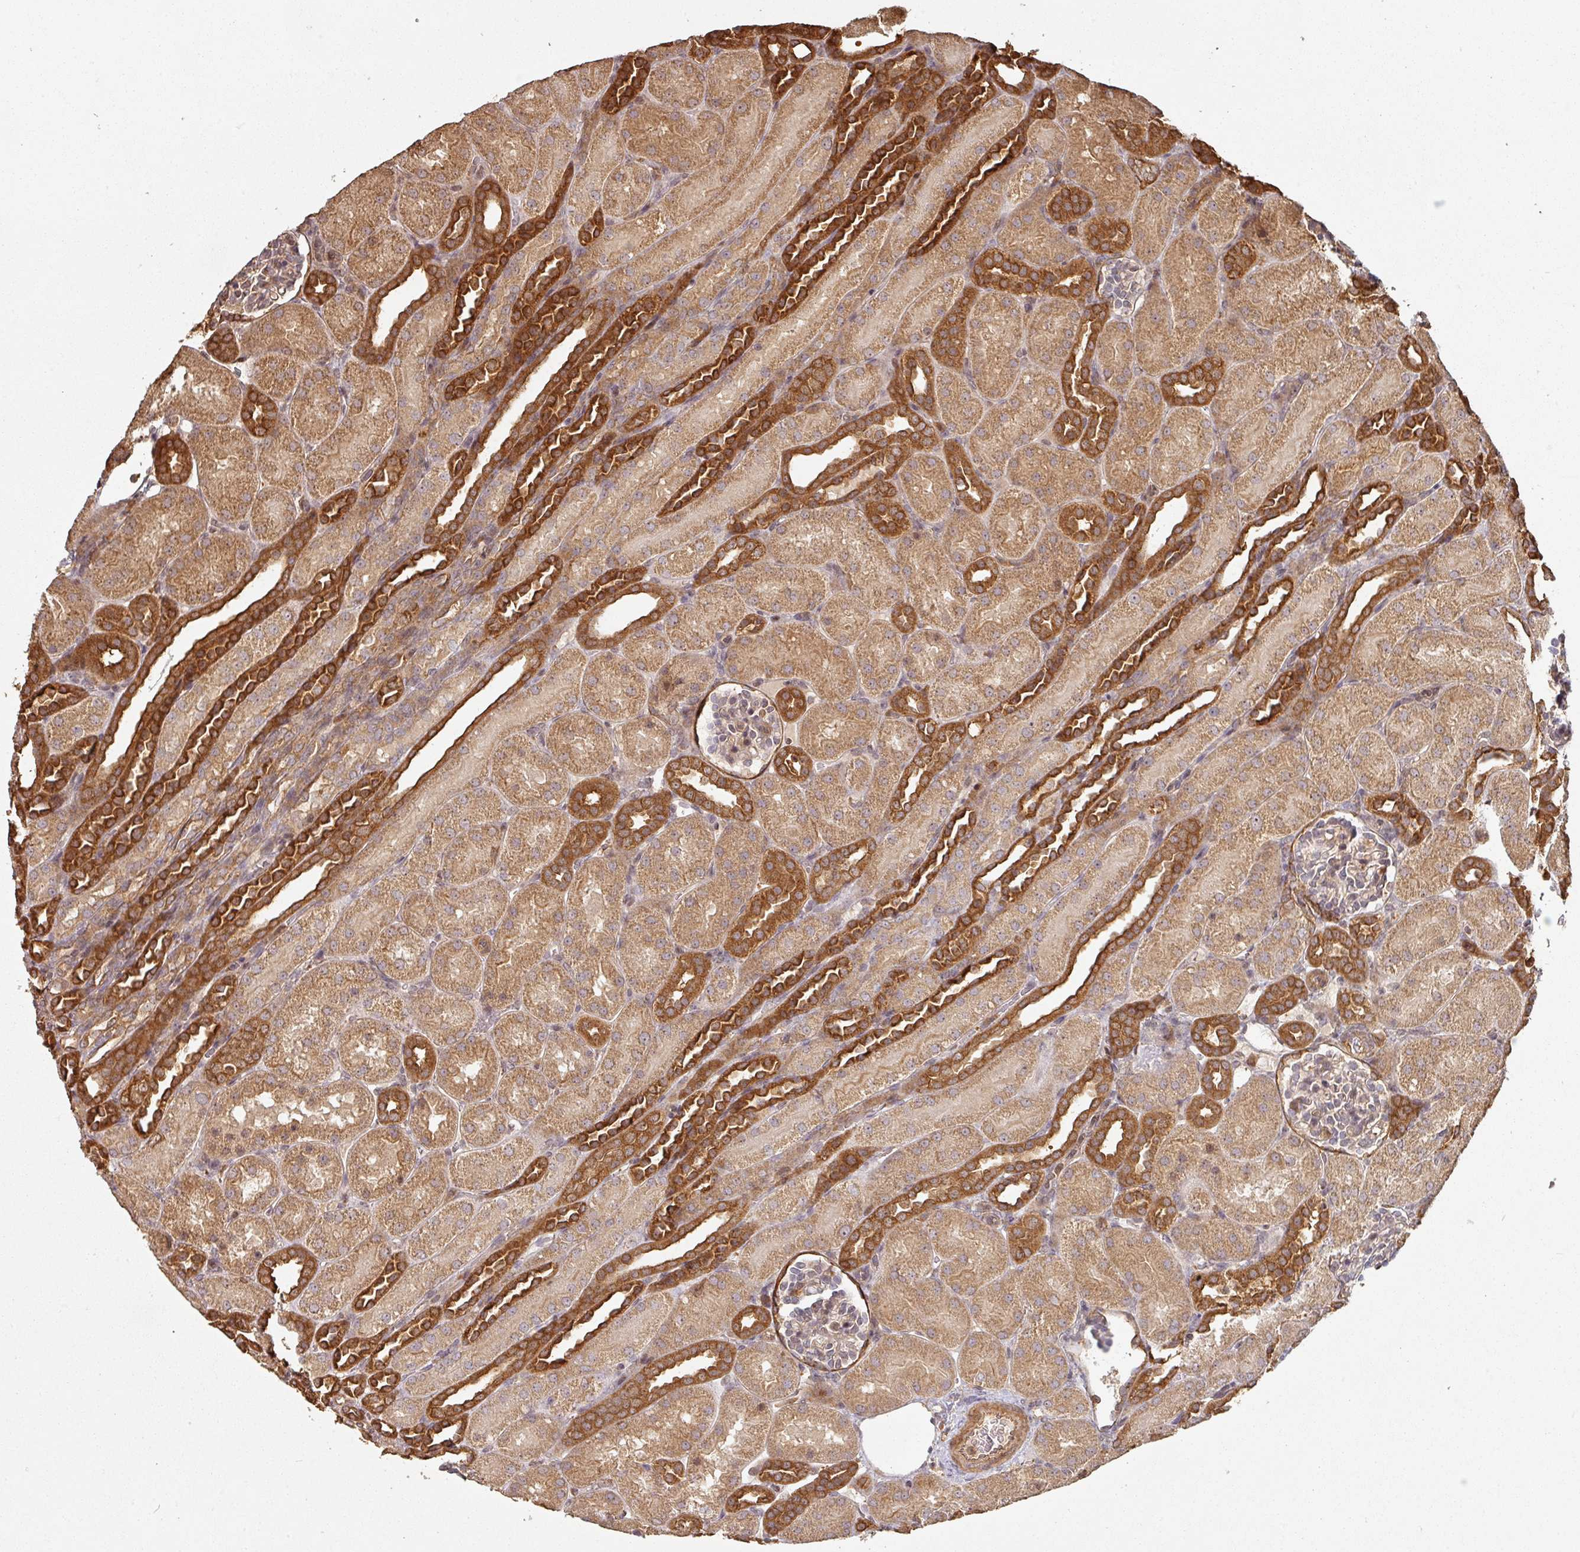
{"staining": {"intensity": "moderate", "quantity": "25%-75%", "location": "cytoplasmic/membranous,nuclear"}, "tissue": "kidney", "cell_type": "Cells in glomeruli", "image_type": "normal", "snomed": [{"axis": "morphology", "description": "Normal tissue, NOS"}, {"axis": "topography", "description": "Kidney"}], "caption": "Immunohistochemistry micrograph of normal kidney stained for a protein (brown), which exhibits medium levels of moderate cytoplasmic/membranous,nuclear staining in approximately 25%-75% of cells in glomeruli.", "gene": "ZNF322", "patient": {"sex": "male", "age": 1}}